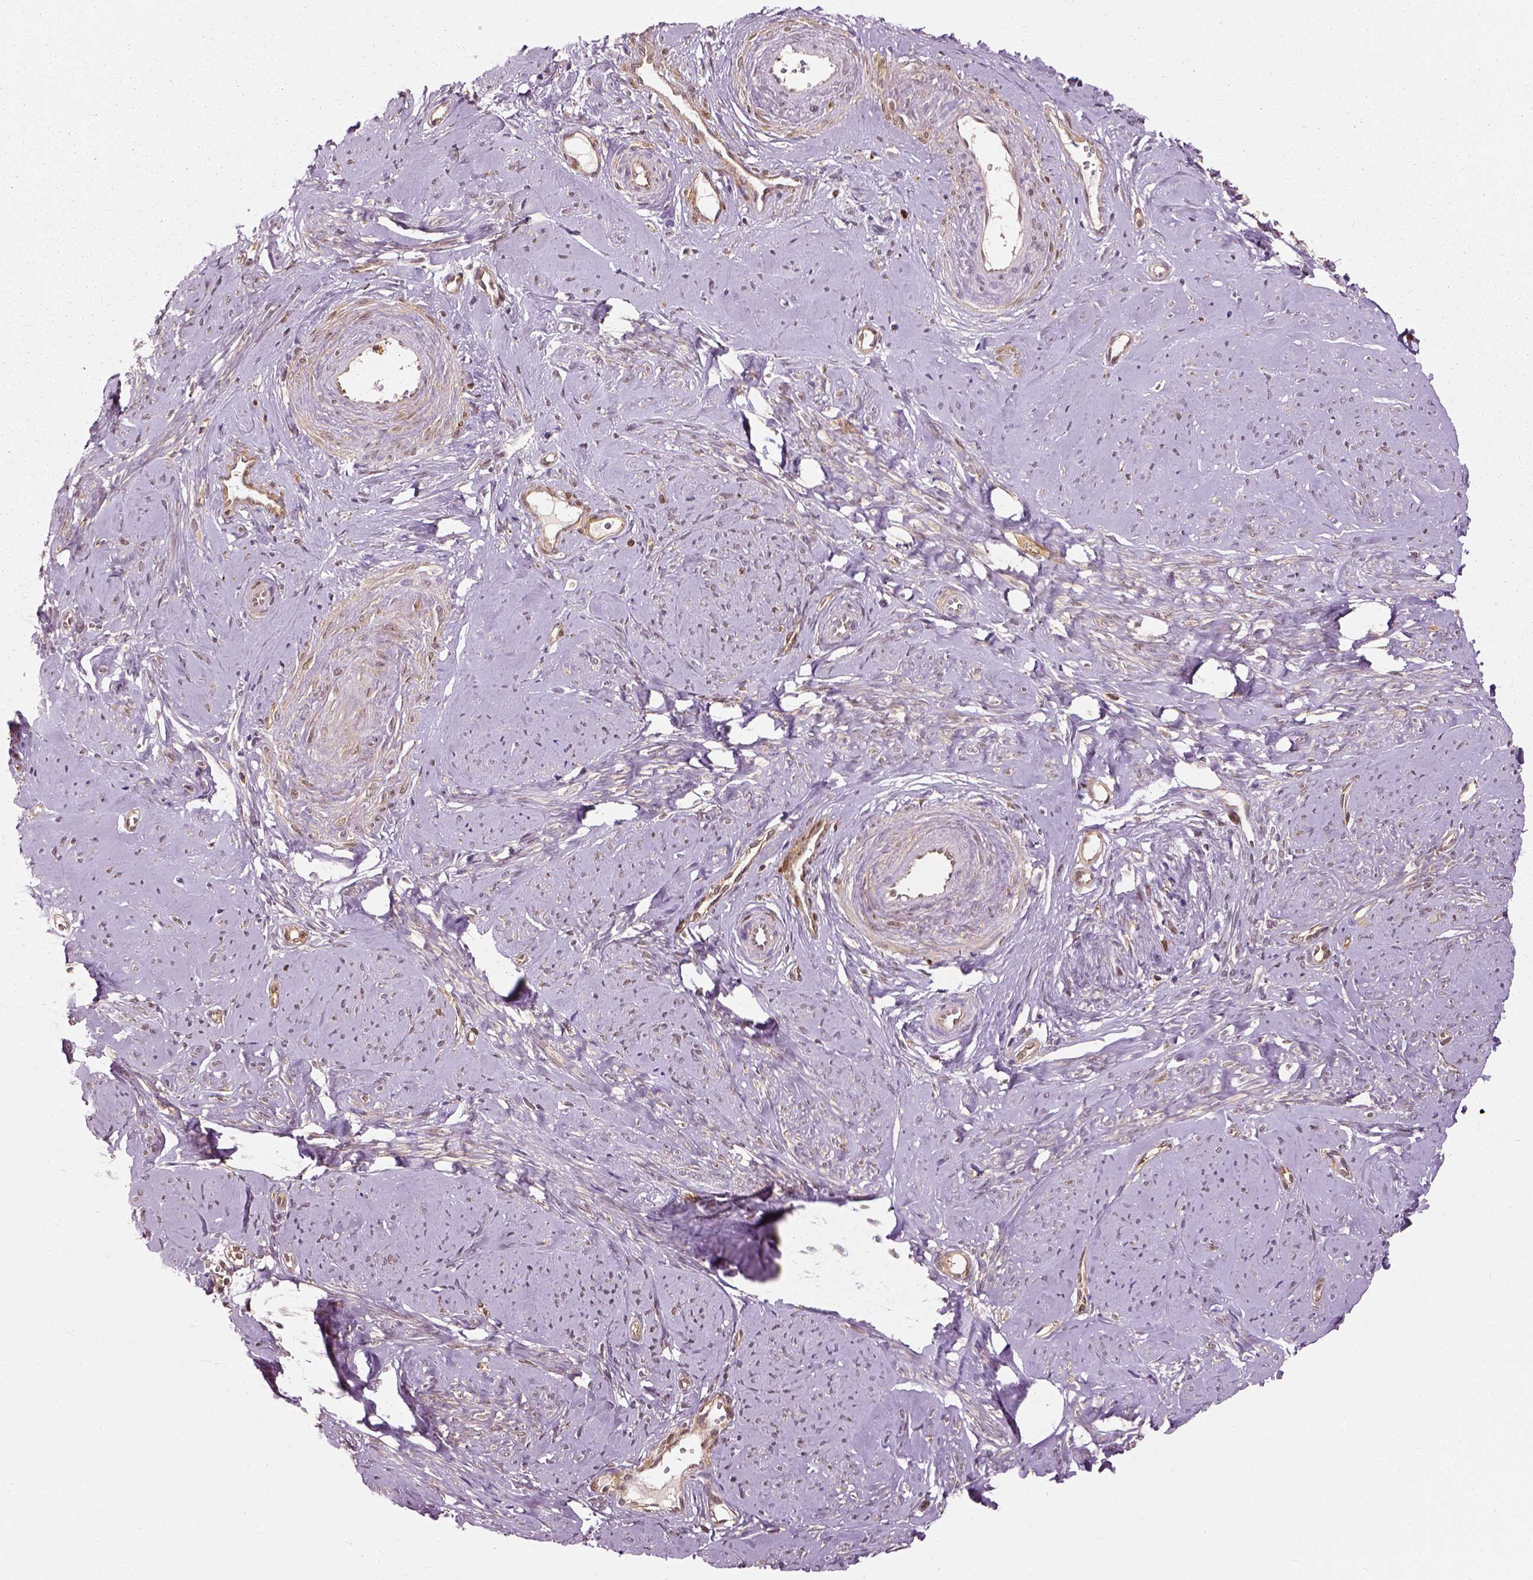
{"staining": {"intensity": "weak", "quantity": ">75%", "location": "cytoplasmic/membranous"}, "tissue": "smooth muscle", "cell_type": "Smooth muscle cells", "image_type": "normal", "snomed": [{"axis": "morphology", "description": "Normal tissue, NOS"}, {"axis": "topography", "description": "Smooth muscle"}], "caption": "This photomicrograph shows IHC staining of benign smooth muscle, with low weak cytoplasmic/membranous staining in about >75% of smooth muscle cells.", "gene": "GPI", "patient": {"sex": "female", "age": 48}}